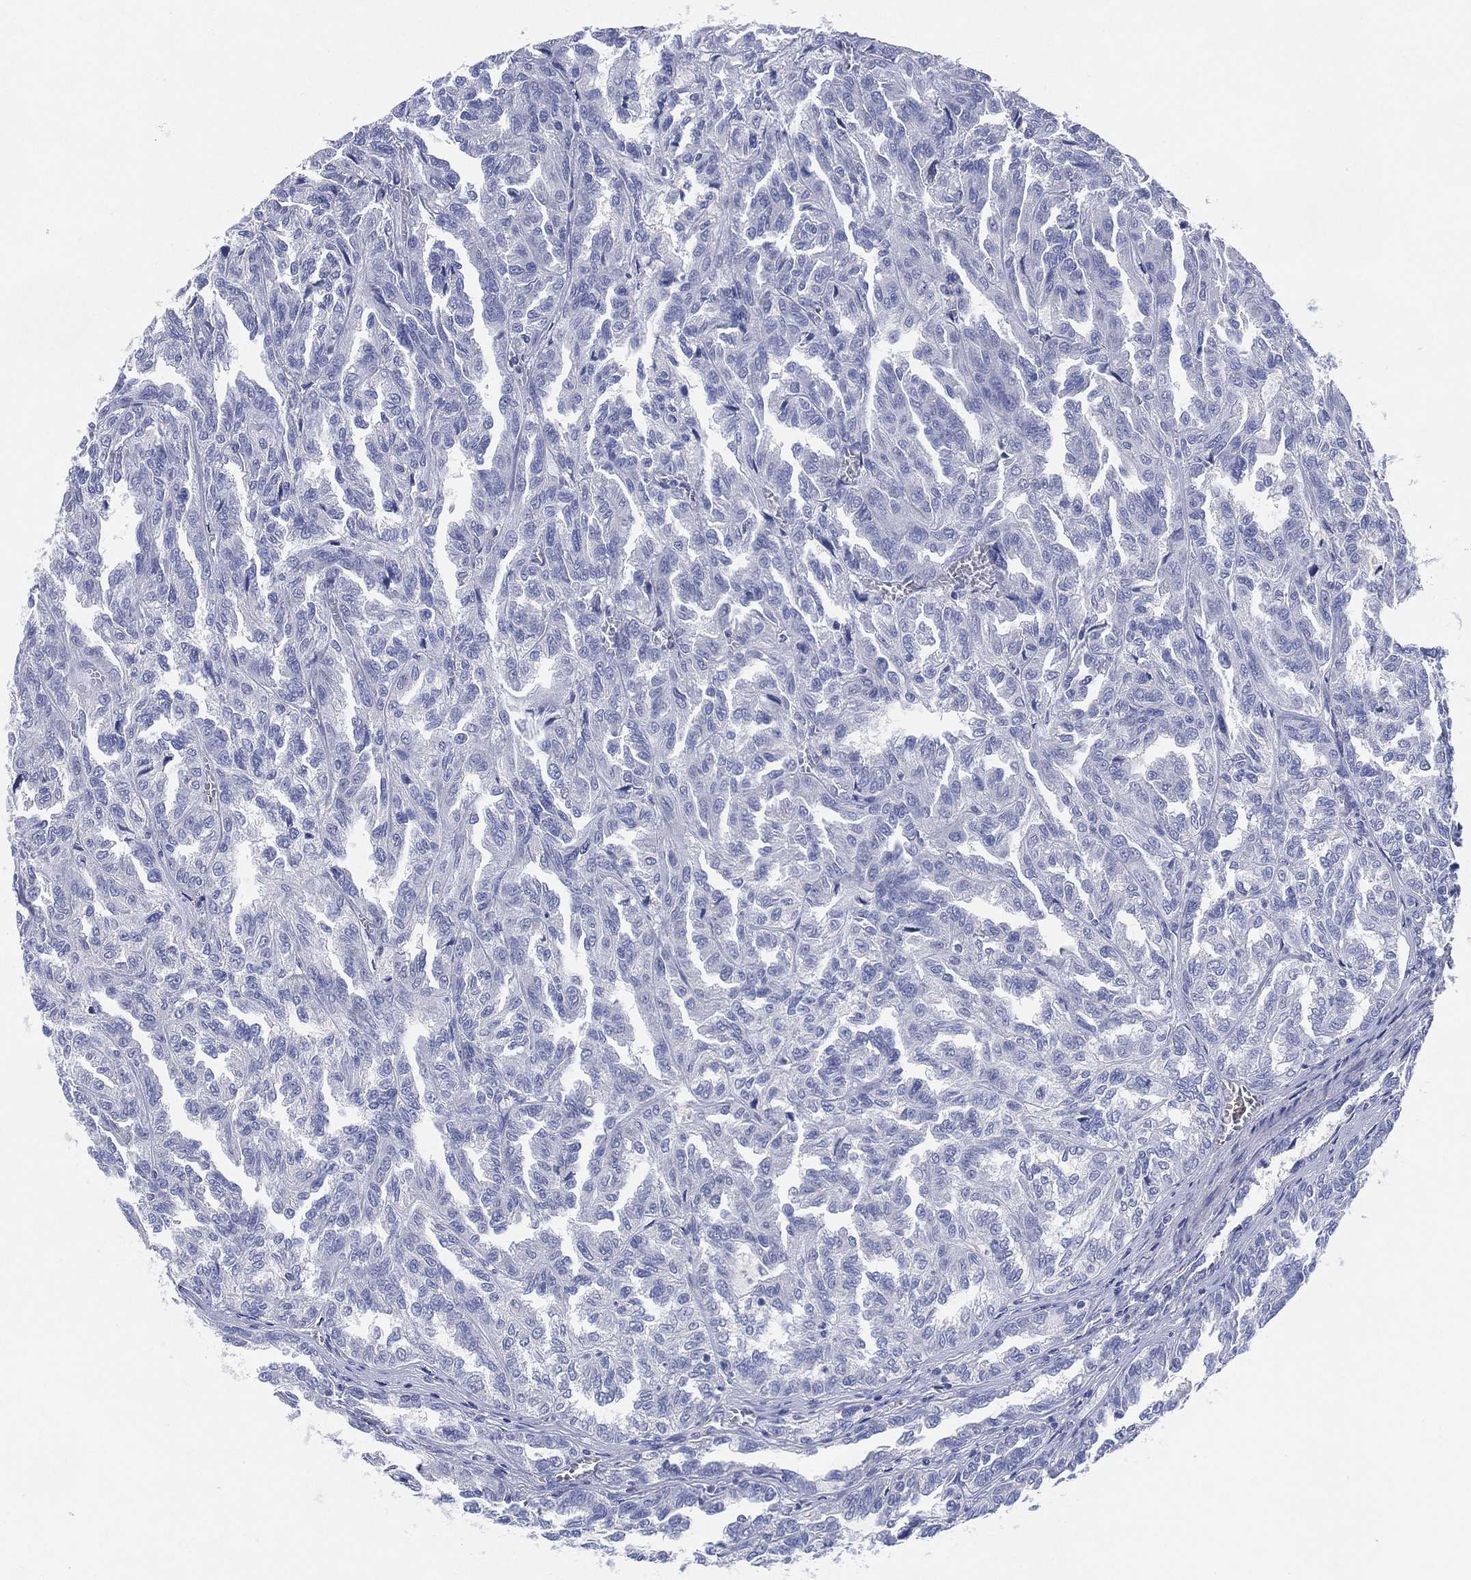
{"staining": {"intensity": "negative", "quantity": "none", "location": "none"}, "tissue": "renal cancer", "cell_type": "Tumor cells", "image_type": "cancer", "snomed": [{"axis": "morphology", "description": "Adenocarcinoma, NOS"}, {"axis": "topography", "description": "Kidney"}], "caption": "Immunohistochemistry image of renal cancer stained for a protein (brown), which displays no positivity in tumor cells.", "gene": "ADAD2", "patient": {"sex": "male", "age": 79}}